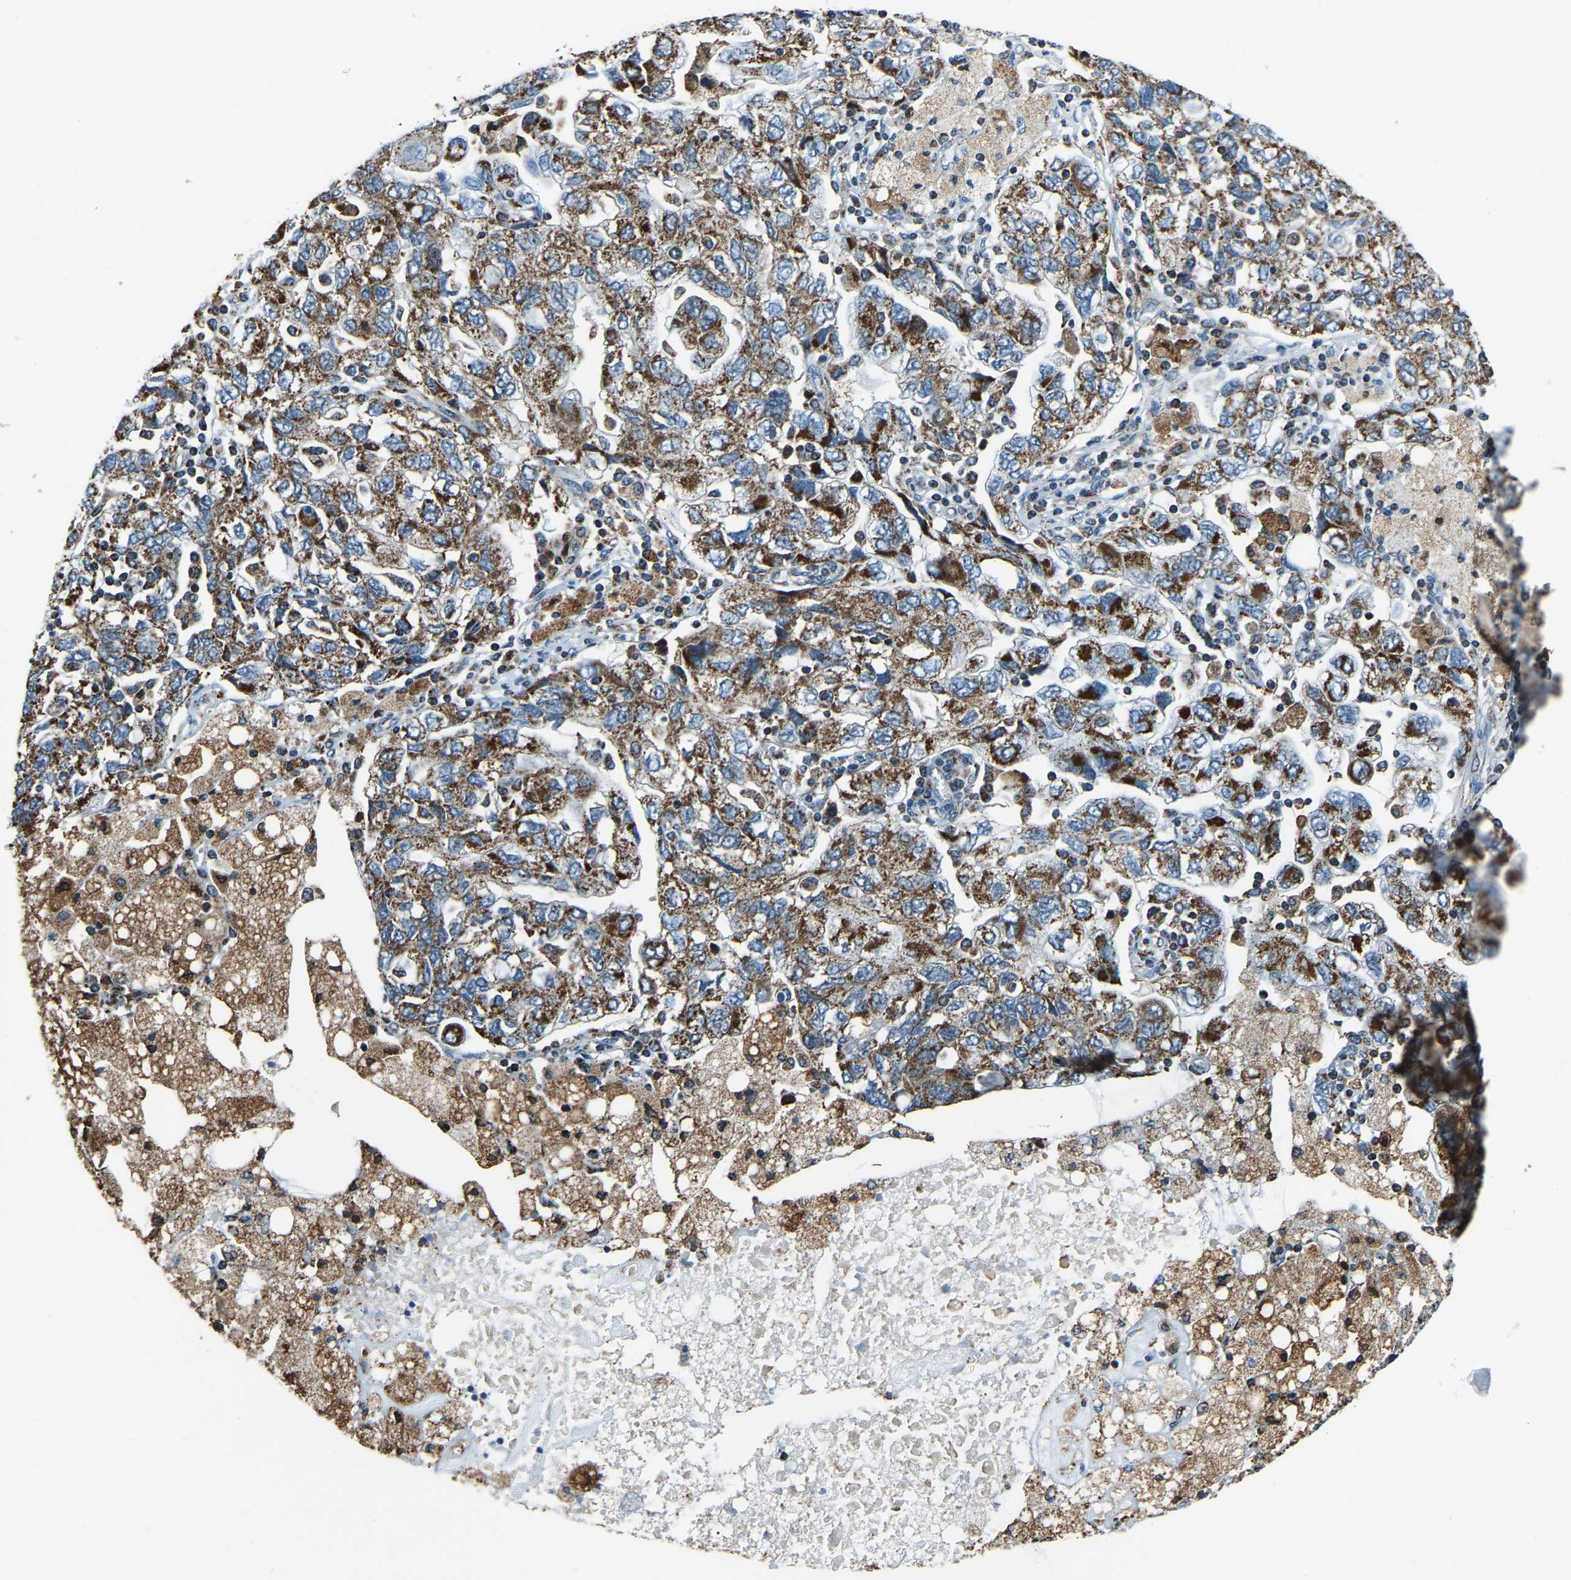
{"staining": {"intensity": "moderate", "quantity": ">75%", "location": "cytoplasmic/membranous"}, "tissue": "ovarian cancer", "cell_type": "Tumor cells", "image_type": "cancer", "snomed": [{"axis": "morphology", "description": "Carcinoma, NOS"}, {"axis": "morphology", "description": "Cystadenocarcinoma, serous, NOS"}, {"axis": "topography", "description": "Ovary"}], "caption": "Protein staining shows moderate cytoplasmic/membranous positivity in about >75% of tumor cells in ovarian cancer (serous cystadenocarcinoma).", "gene": "RBM33", "patient": {"sex": "female", "age": 69}}